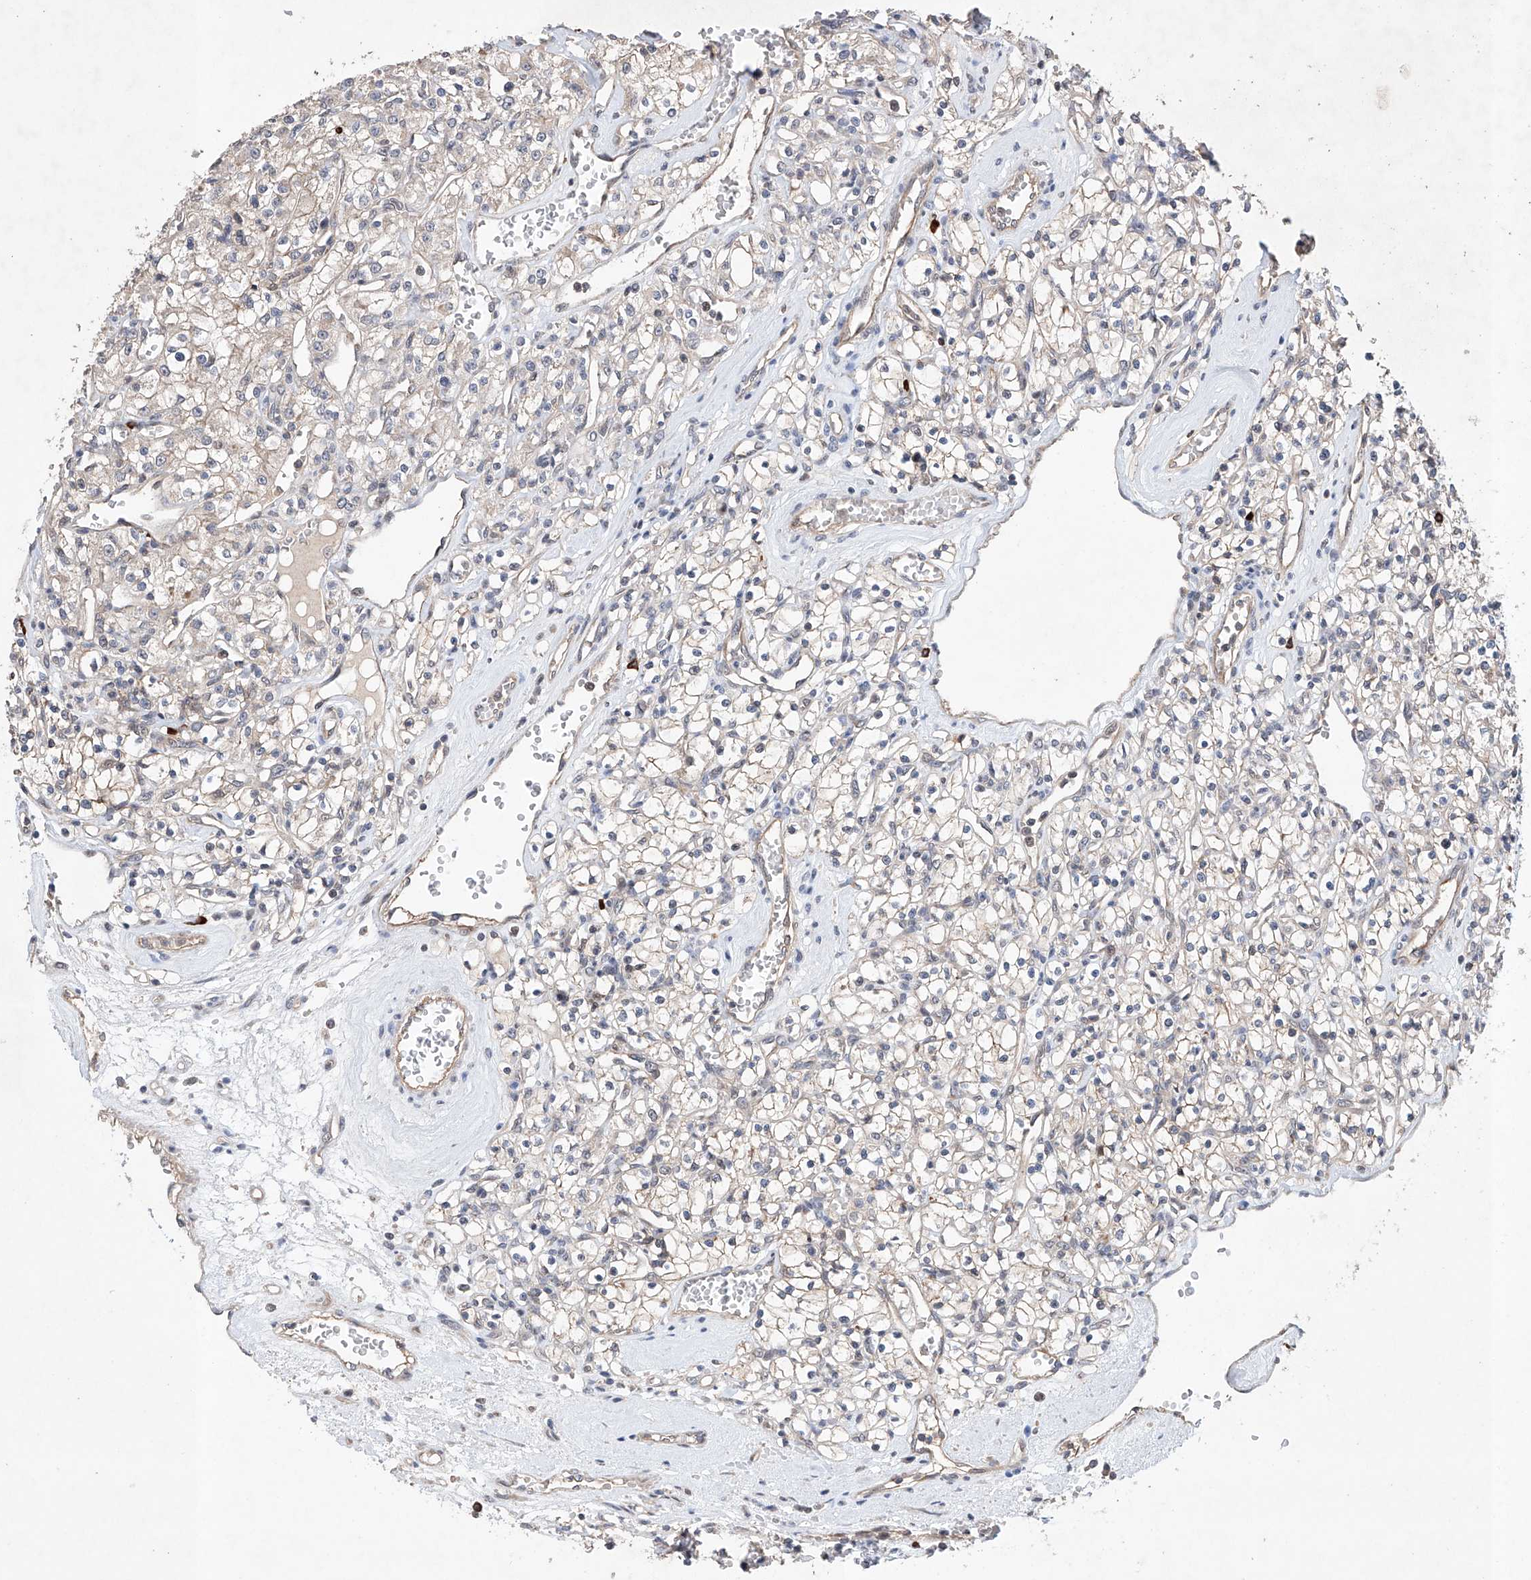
{"staining": {"intensity": "negative", "quantity": "none", "location": "none"}, "tissue": "renal cancer", "cell_type": "Tumor cells", "image_type": "cancer", "snomed": [{"axis": "morphology", "description": "Adenocarcinoma, NOS"}, {"axis": "topography", "description": "Kidney"}], "caption": "Immunohistochemistry (IHC) image of adenocarcinoma (renal) stained for a protein (brown), which exhibits no expression in tumor cells. (DAB immunohistochemistry (IHC) with hematoxylin counter stain).", "gene": "AFG1L", "patient": {"sex": "female", "age": 59}}